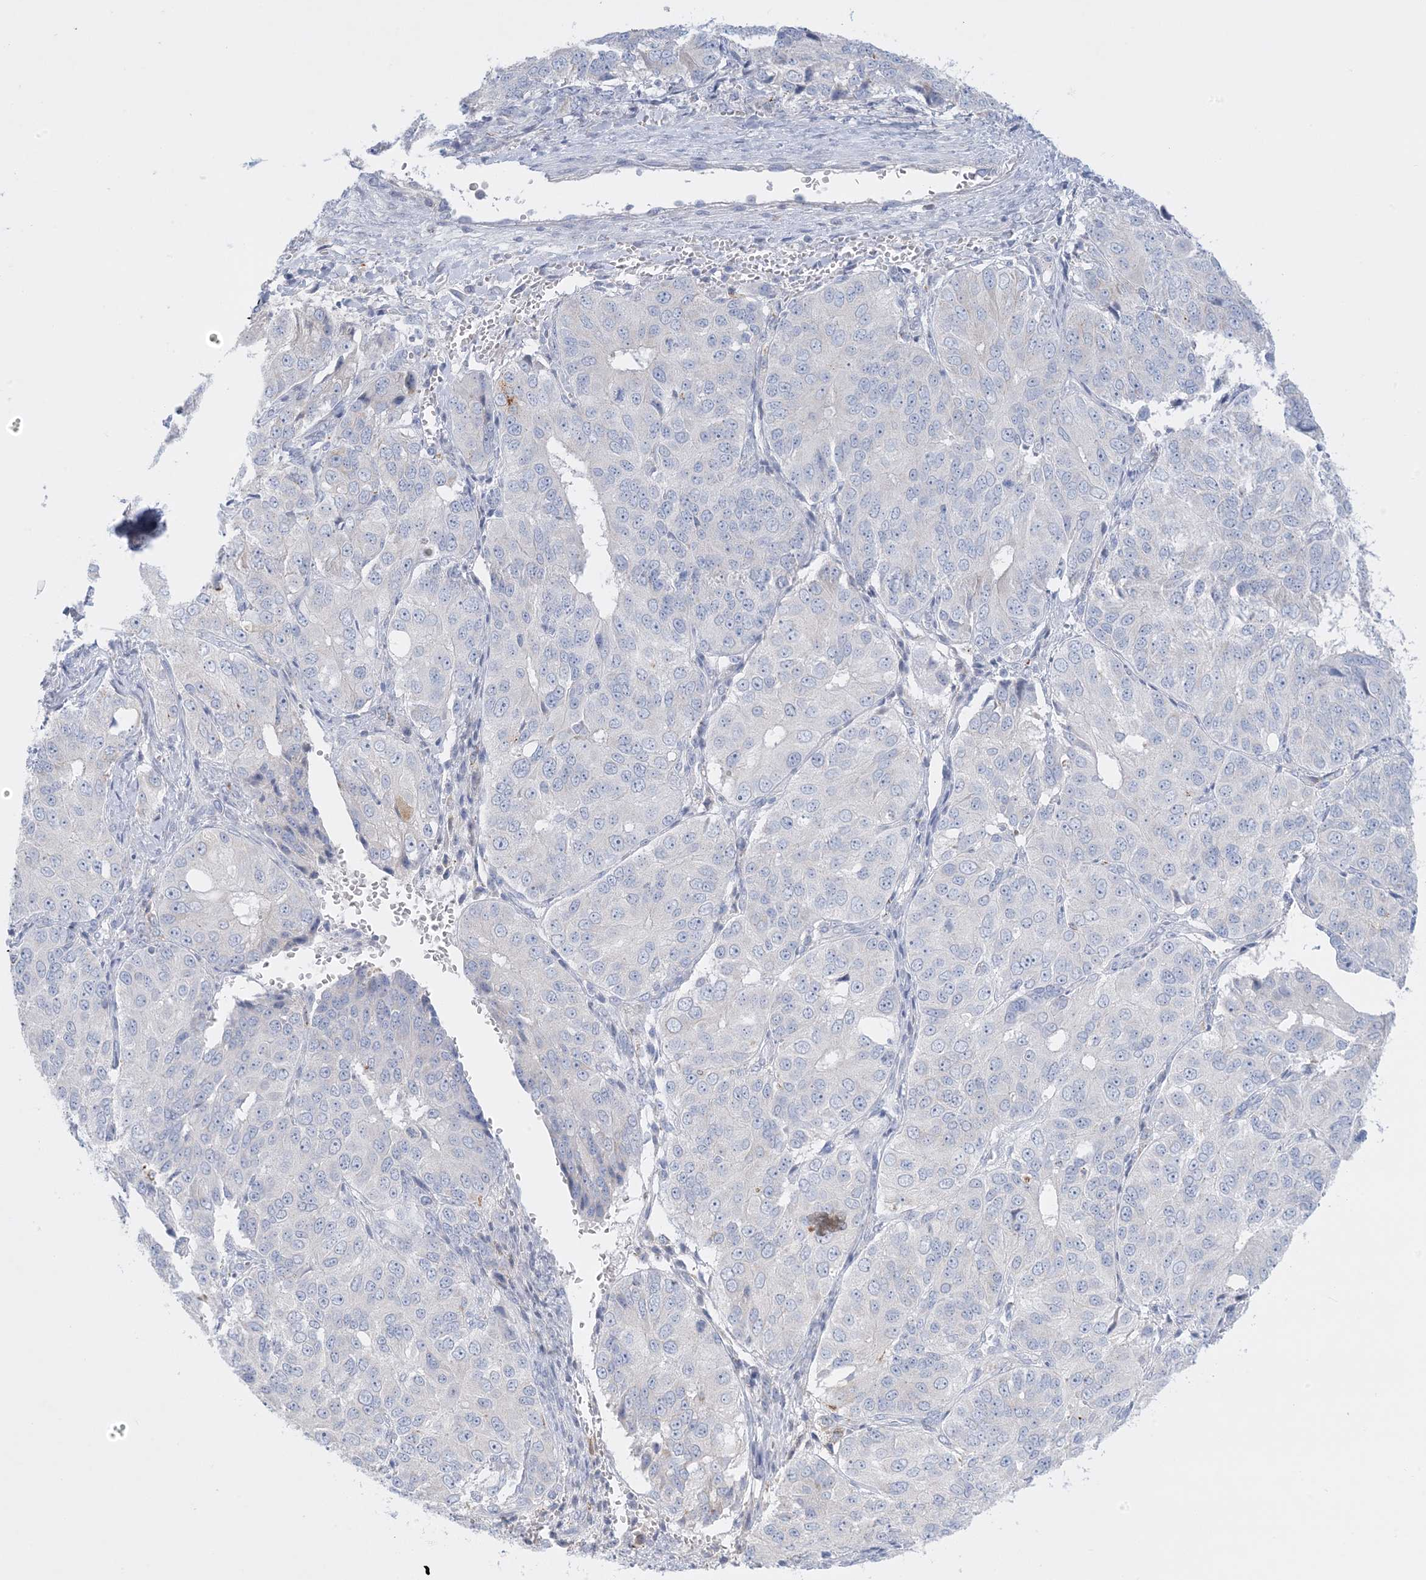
{"staining": {"intensity": "negative", "quantity": "none", "location": "none"}, "tissue": "ovarian cancer", "cell_type": "Tumor cells", "image_type": "cancer", "snomed": [{"axis": "morphology", "description": "Carcinoma, endometroid"}, {"axis": "topography", "description": "Ovary"}], "caption": "An IHC micrograph of endometroid carcinoma (ovarian) is shown. There is no staining in tumor cells of endometroid carcinoma (ovarian). (DAB IHC visualized using brightfield microscopy, high magnification).", "gene": "KCTD6", "patient": {"sex": "female", "age": 51}}